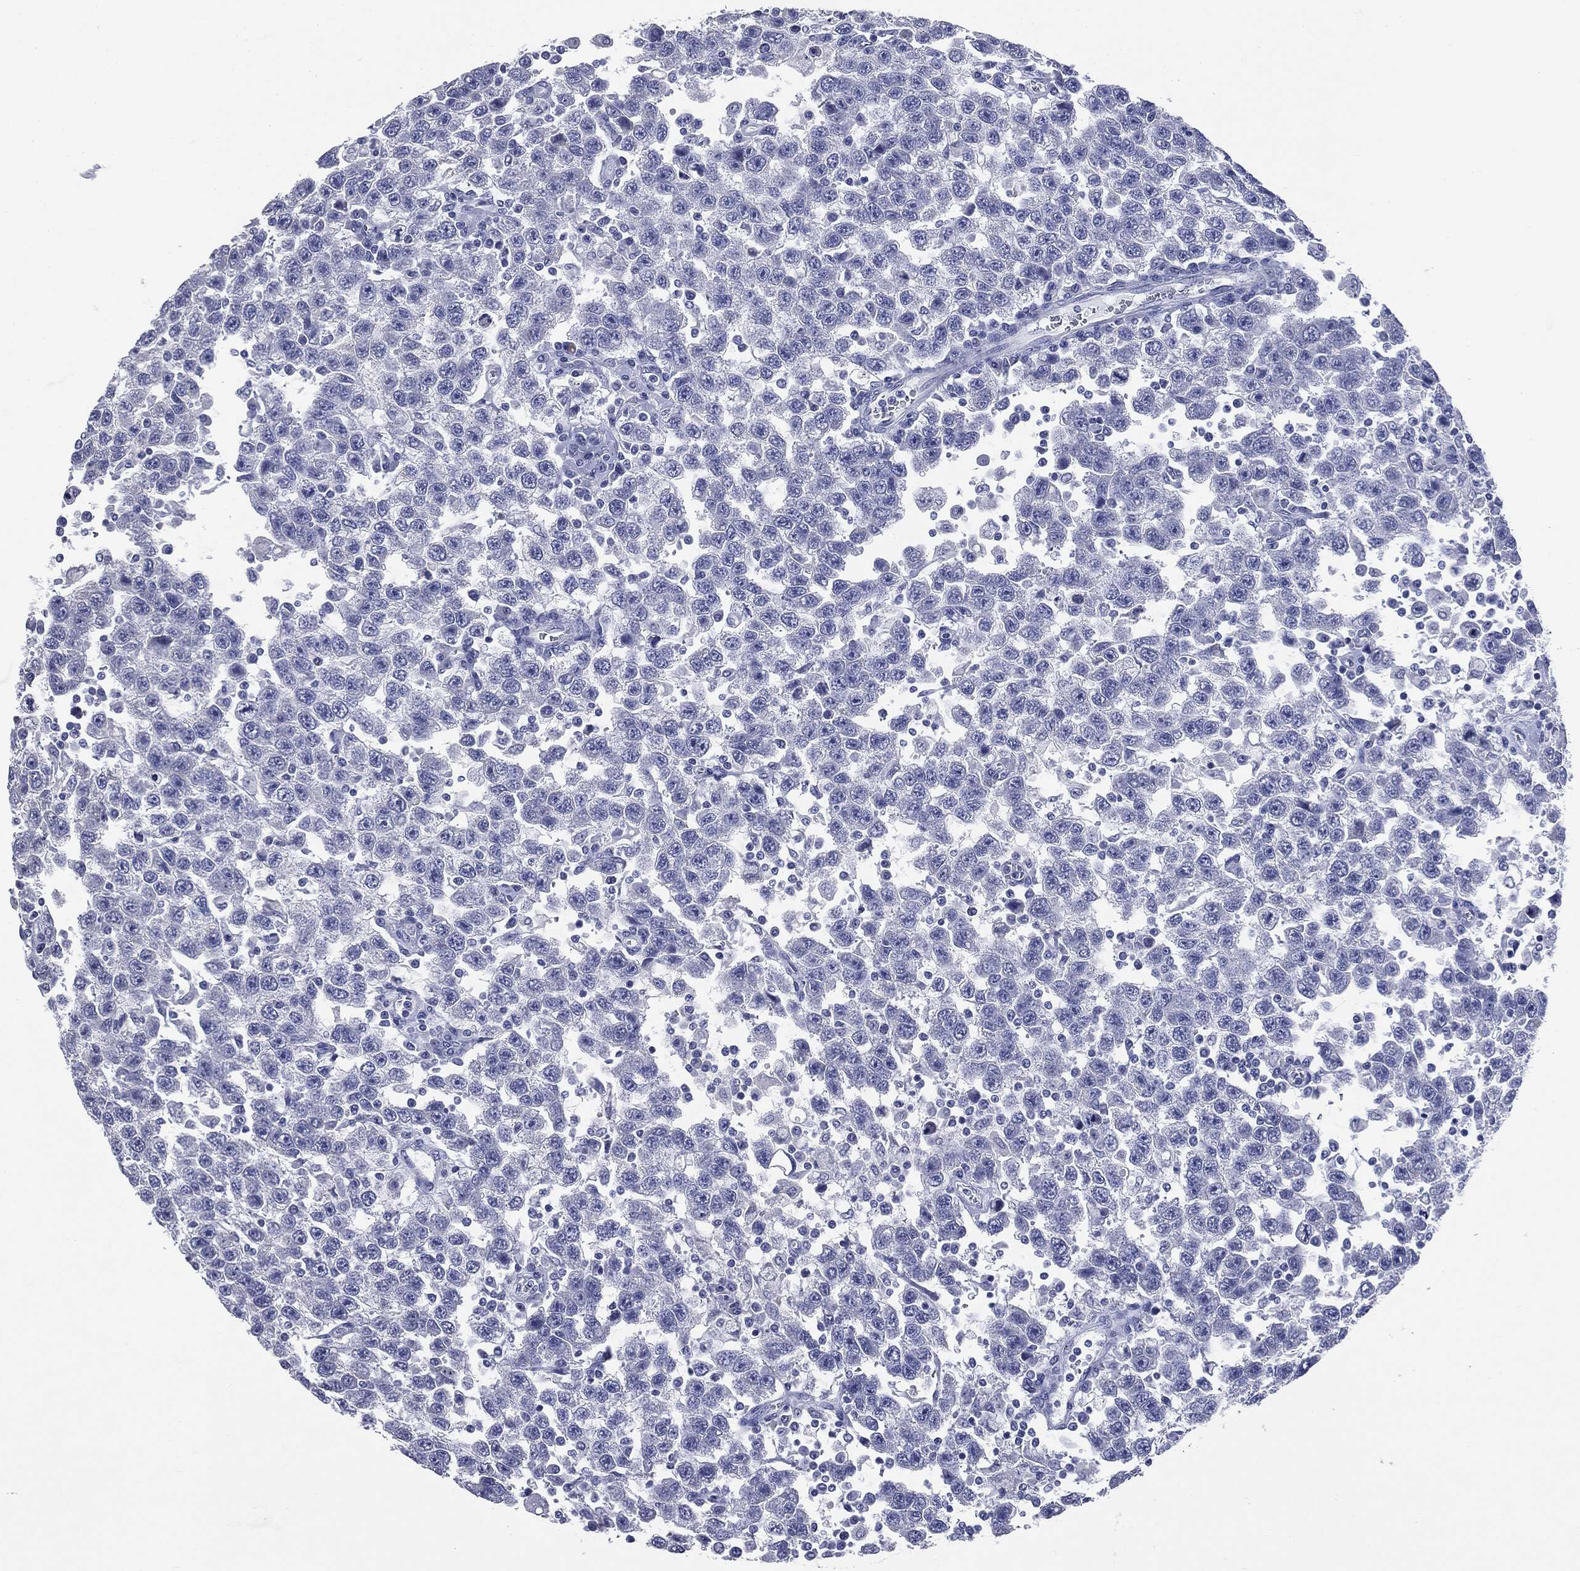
{"staining": {"intensity": "negative", "quantity": "none", "location": "none"}, "tissue": "testis cancer", "cell_type": "Tumor cells", "image_type": "cancer", "snomed": [{"axis": "morphology", "description": "Seminoma, NOS"}, {"axis": "topography", "description": "Testis"}], "caption": "Testis cancer was stained to show a protein in brown. There is no significant staining in tumor cells.", "gene": "ATP2A1", "patient": {"sex": "male", "age": 41}}